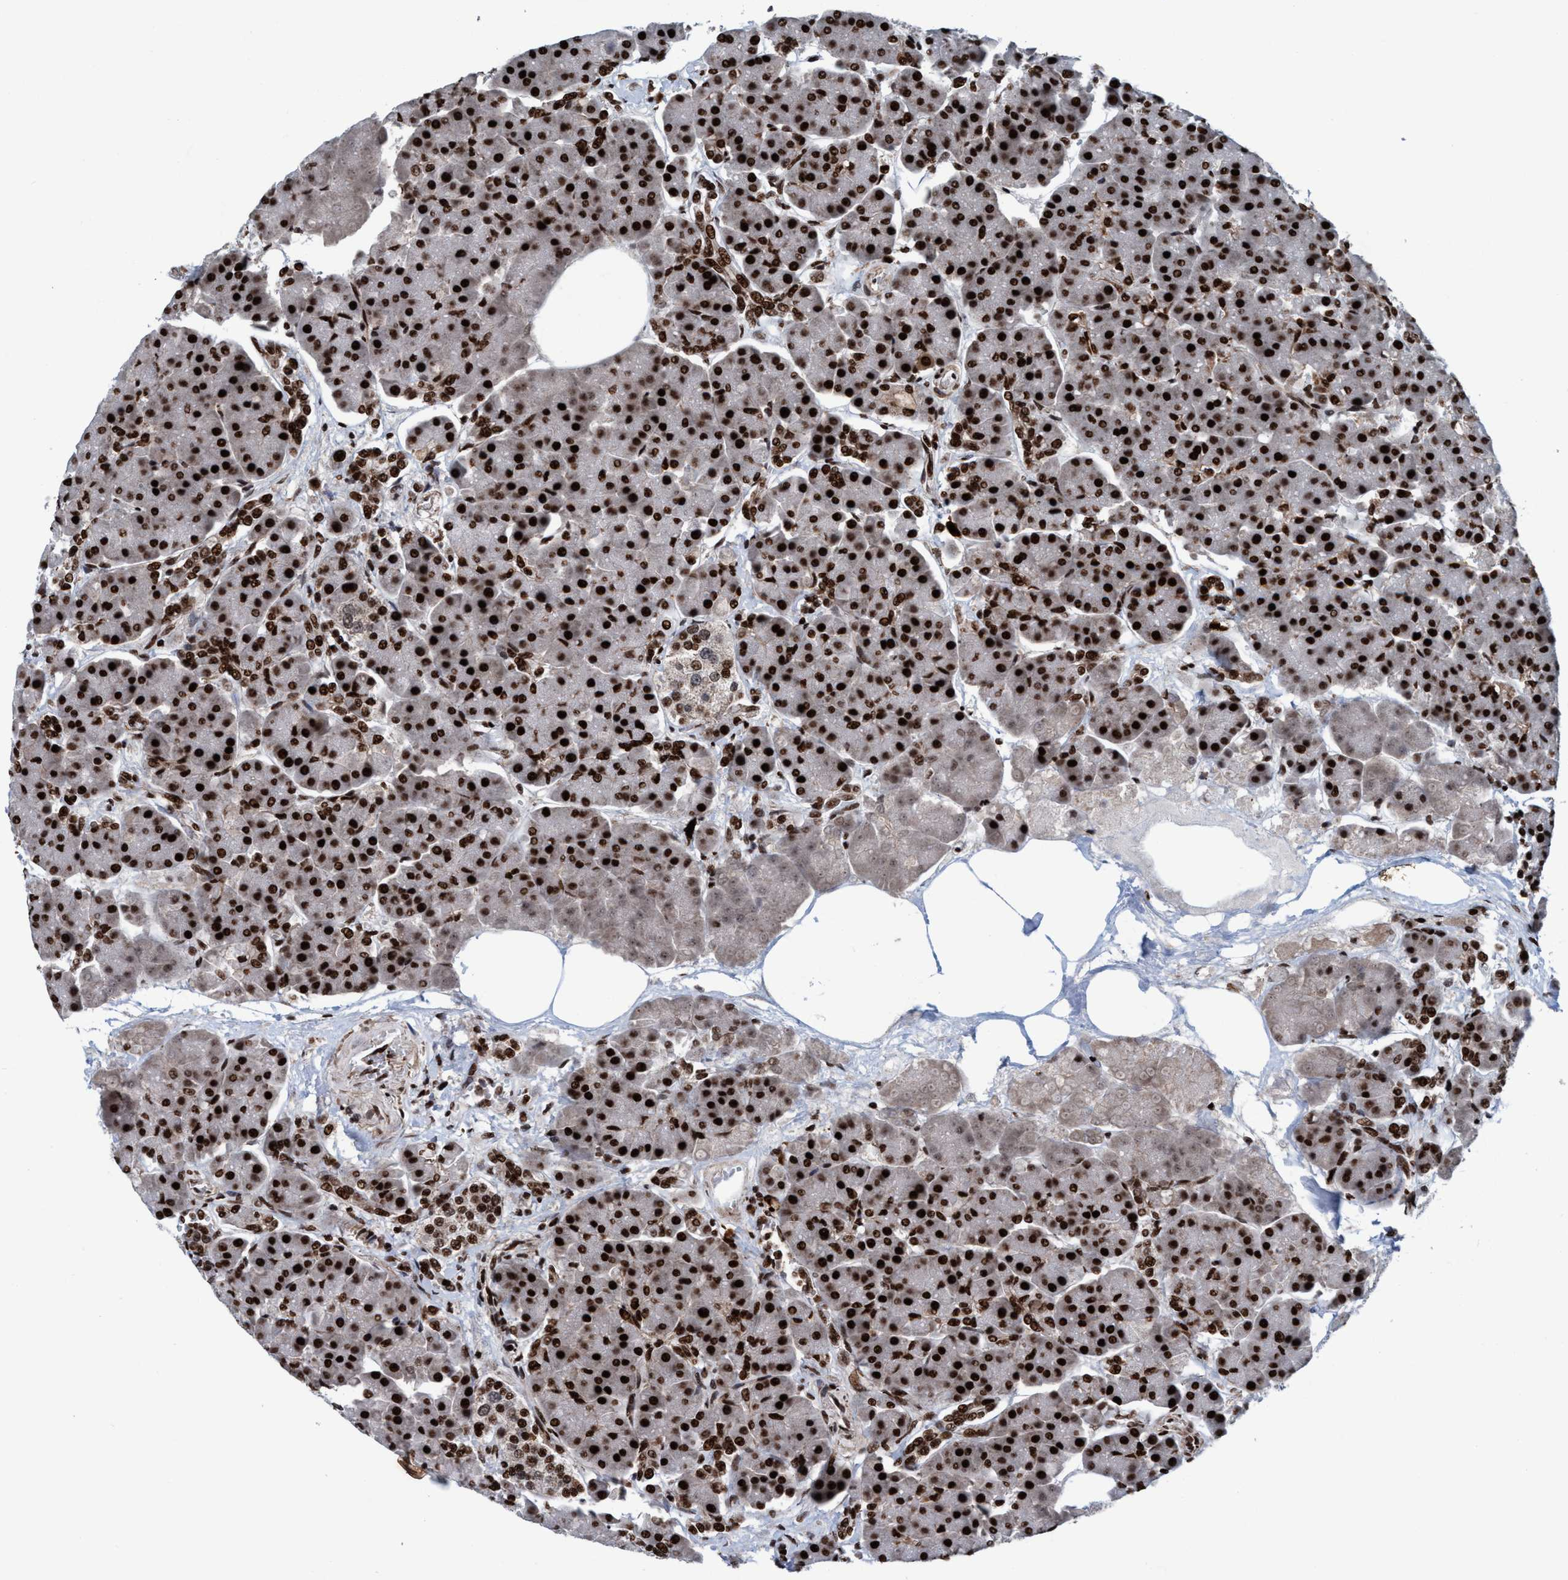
{"staining": {"intensity": "strong", "quantity": ">75%", "location": "nuclear"}, "tissue": "pancreas", "cell_type": "Exocrine glandular cells", "image_type": "normal", "snomed": [{"axis": "morphology", "description": "Normal tissue, NOS"}, {"axis": "topography", "description": "Pancreas"}], "caption": "Immunohistochemical staining of normal pancreas displays strong nuclear protein staining in approximately >75% of exocrine glandular cells. (DAB (3,3'-diaminobenzidine) IHC with brightfield microscopy, high magnification).", "gene": "TOPBP1", "patient": {"sex": "female", "age": 70}}